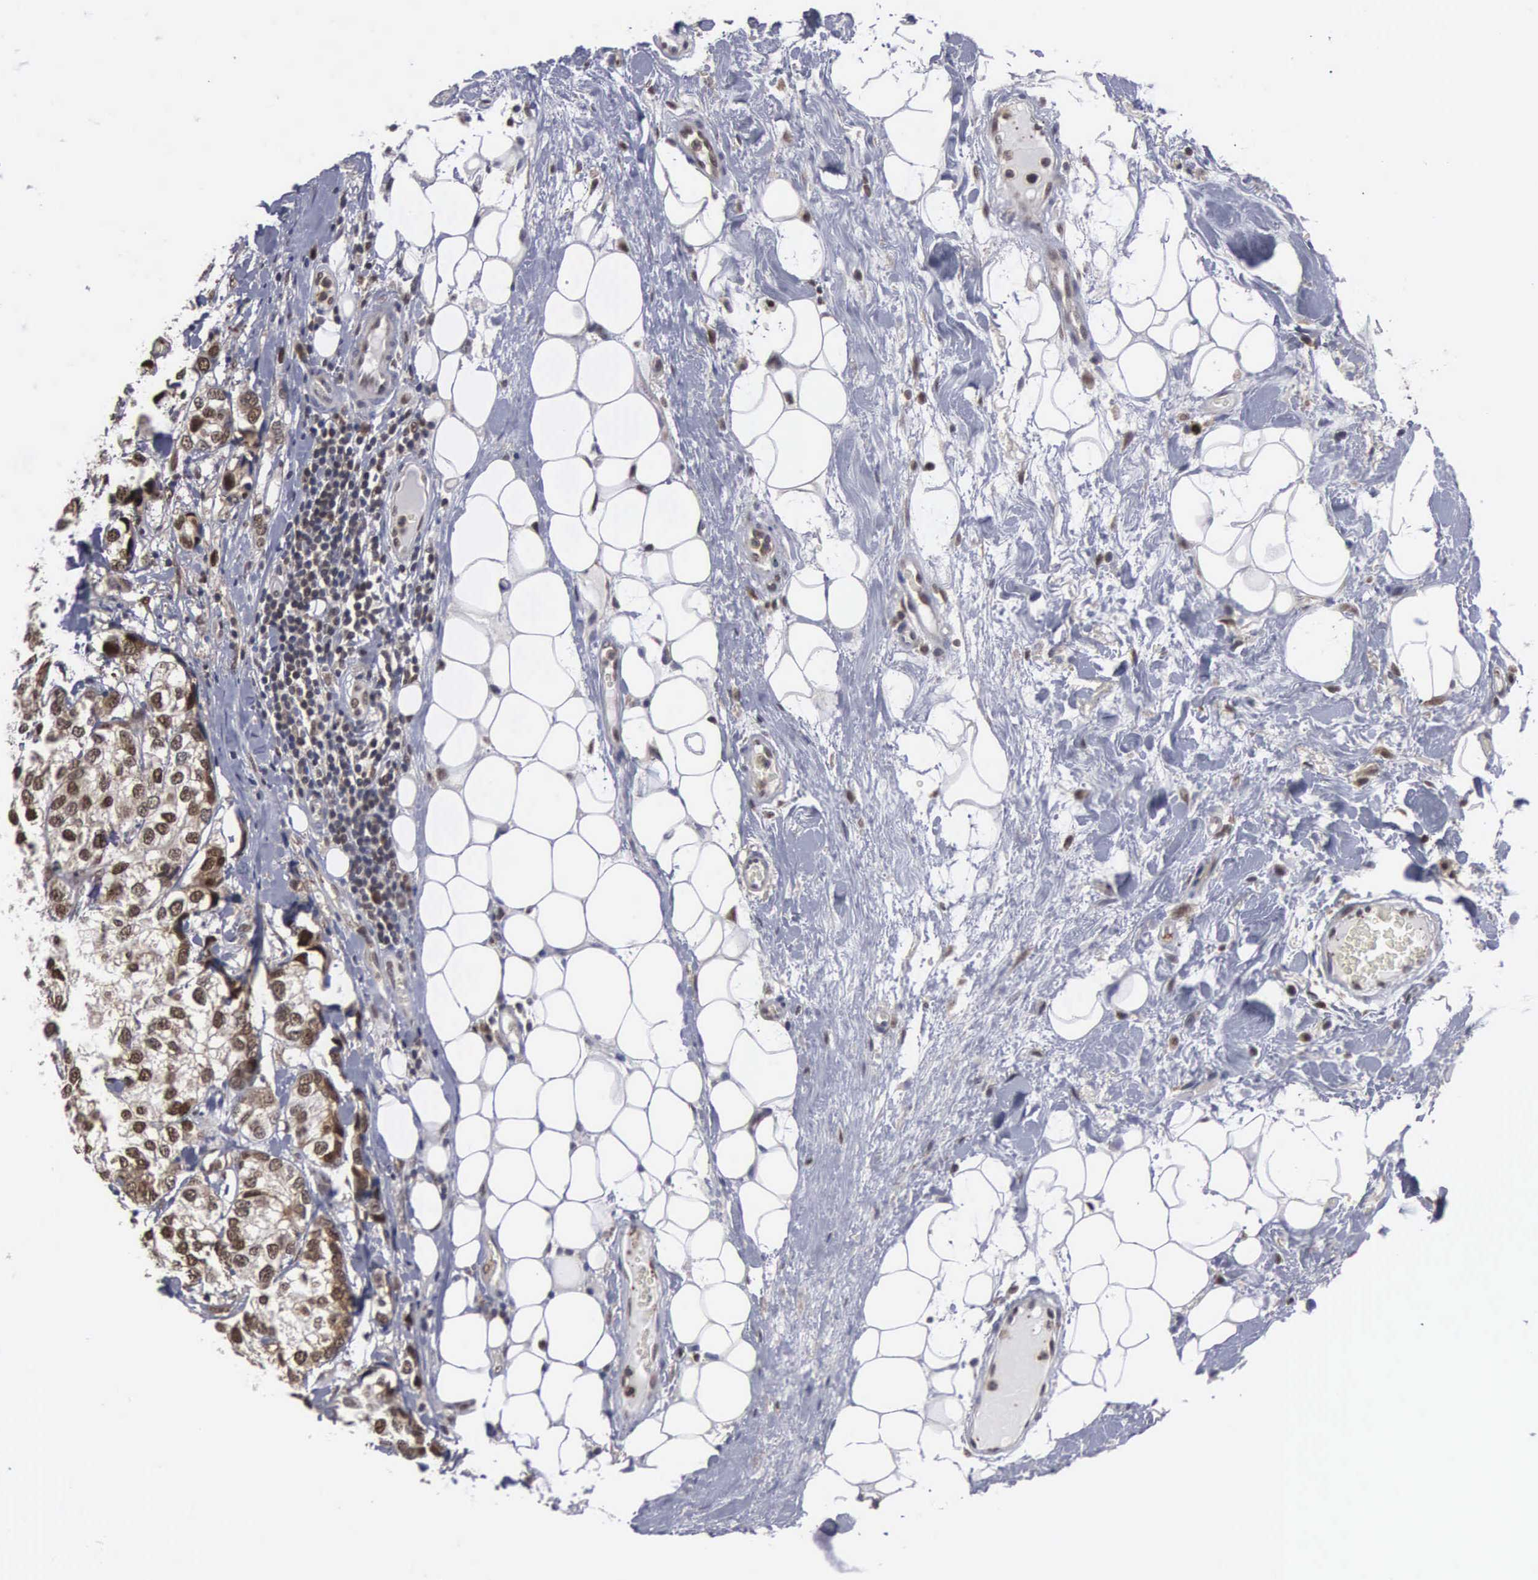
{"staining": {"intensity": "moderate", "quantity": ">75%", "location": "nuclear"}, "tissue": "breast cancer", "cell_type": "Tumor cells", "image_type": "cancer", "snomed": [{"axis": "morphology", "description": "Duct carcinoma"}, {"axis": "topography", "description": "Breast"}], "caption": "There is medium levels of moderate nuclear positivity in tumor cells of breast cancer, as demonstrated by immunohistochemical staining (brown color).", "gene": "TRMT5", "patient": {"sex": "female", "age": 68}}